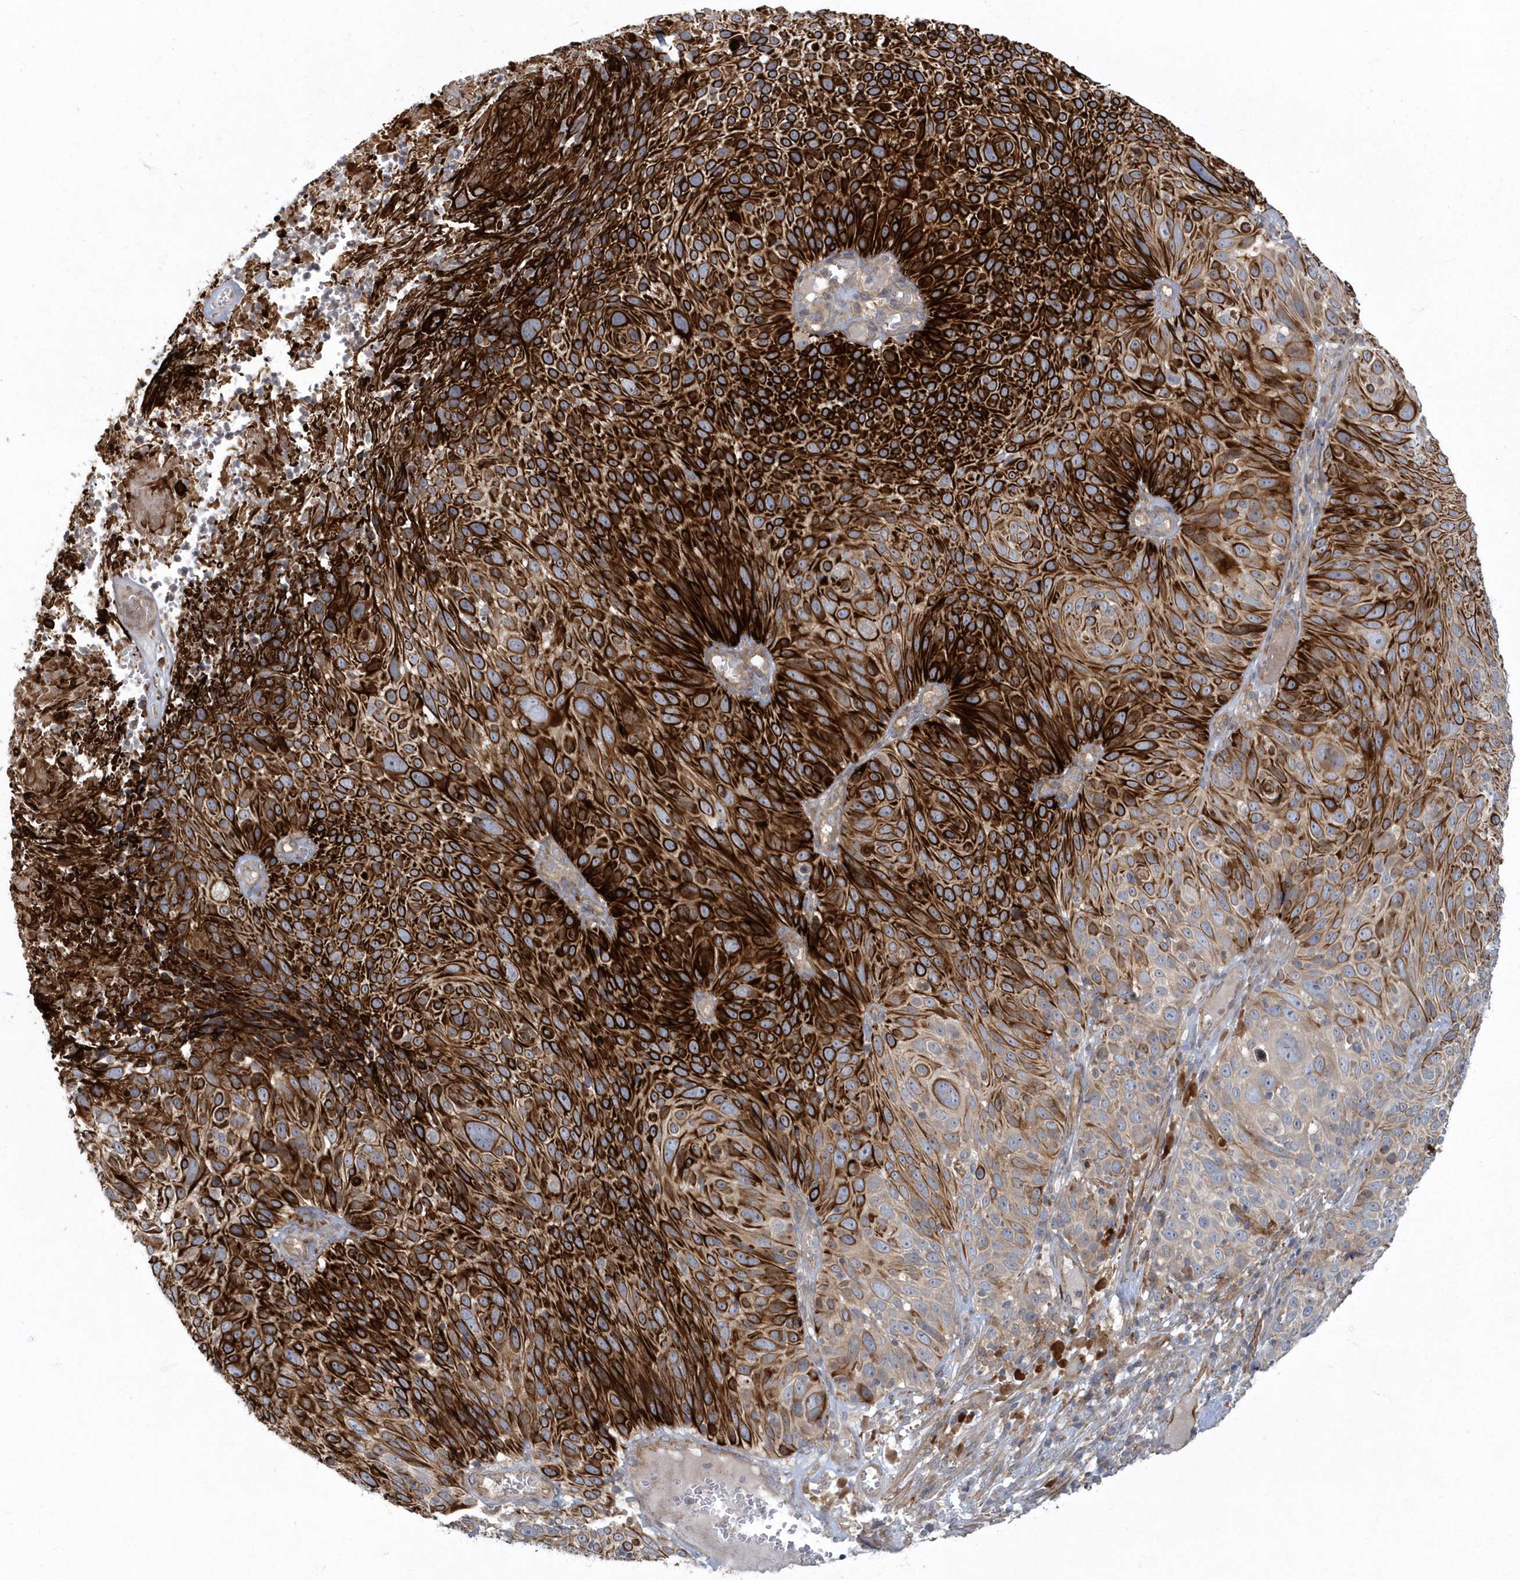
{"staining": {"intensity": "strong", "quantity": ">75%", "location": "cytoplasmic/membranous"}, "tissue": "cervical cancer", "cell_type": "Tumor cells", "image_type": "cancer", "snomed": [{"axis": "morphology", "description": "Squamous cell carcinoma, NOS"}, {"axis": "topography", "description": "Cervix"}], "caption": "Human cervical squamous cell carcinoma stained with a brown dye reveals strong cytoplasmic/membranous positive expression in about >75% of tumor cells.", "gene": "ARHGEF38", "patient": {"sex": "female", "age": 74}}